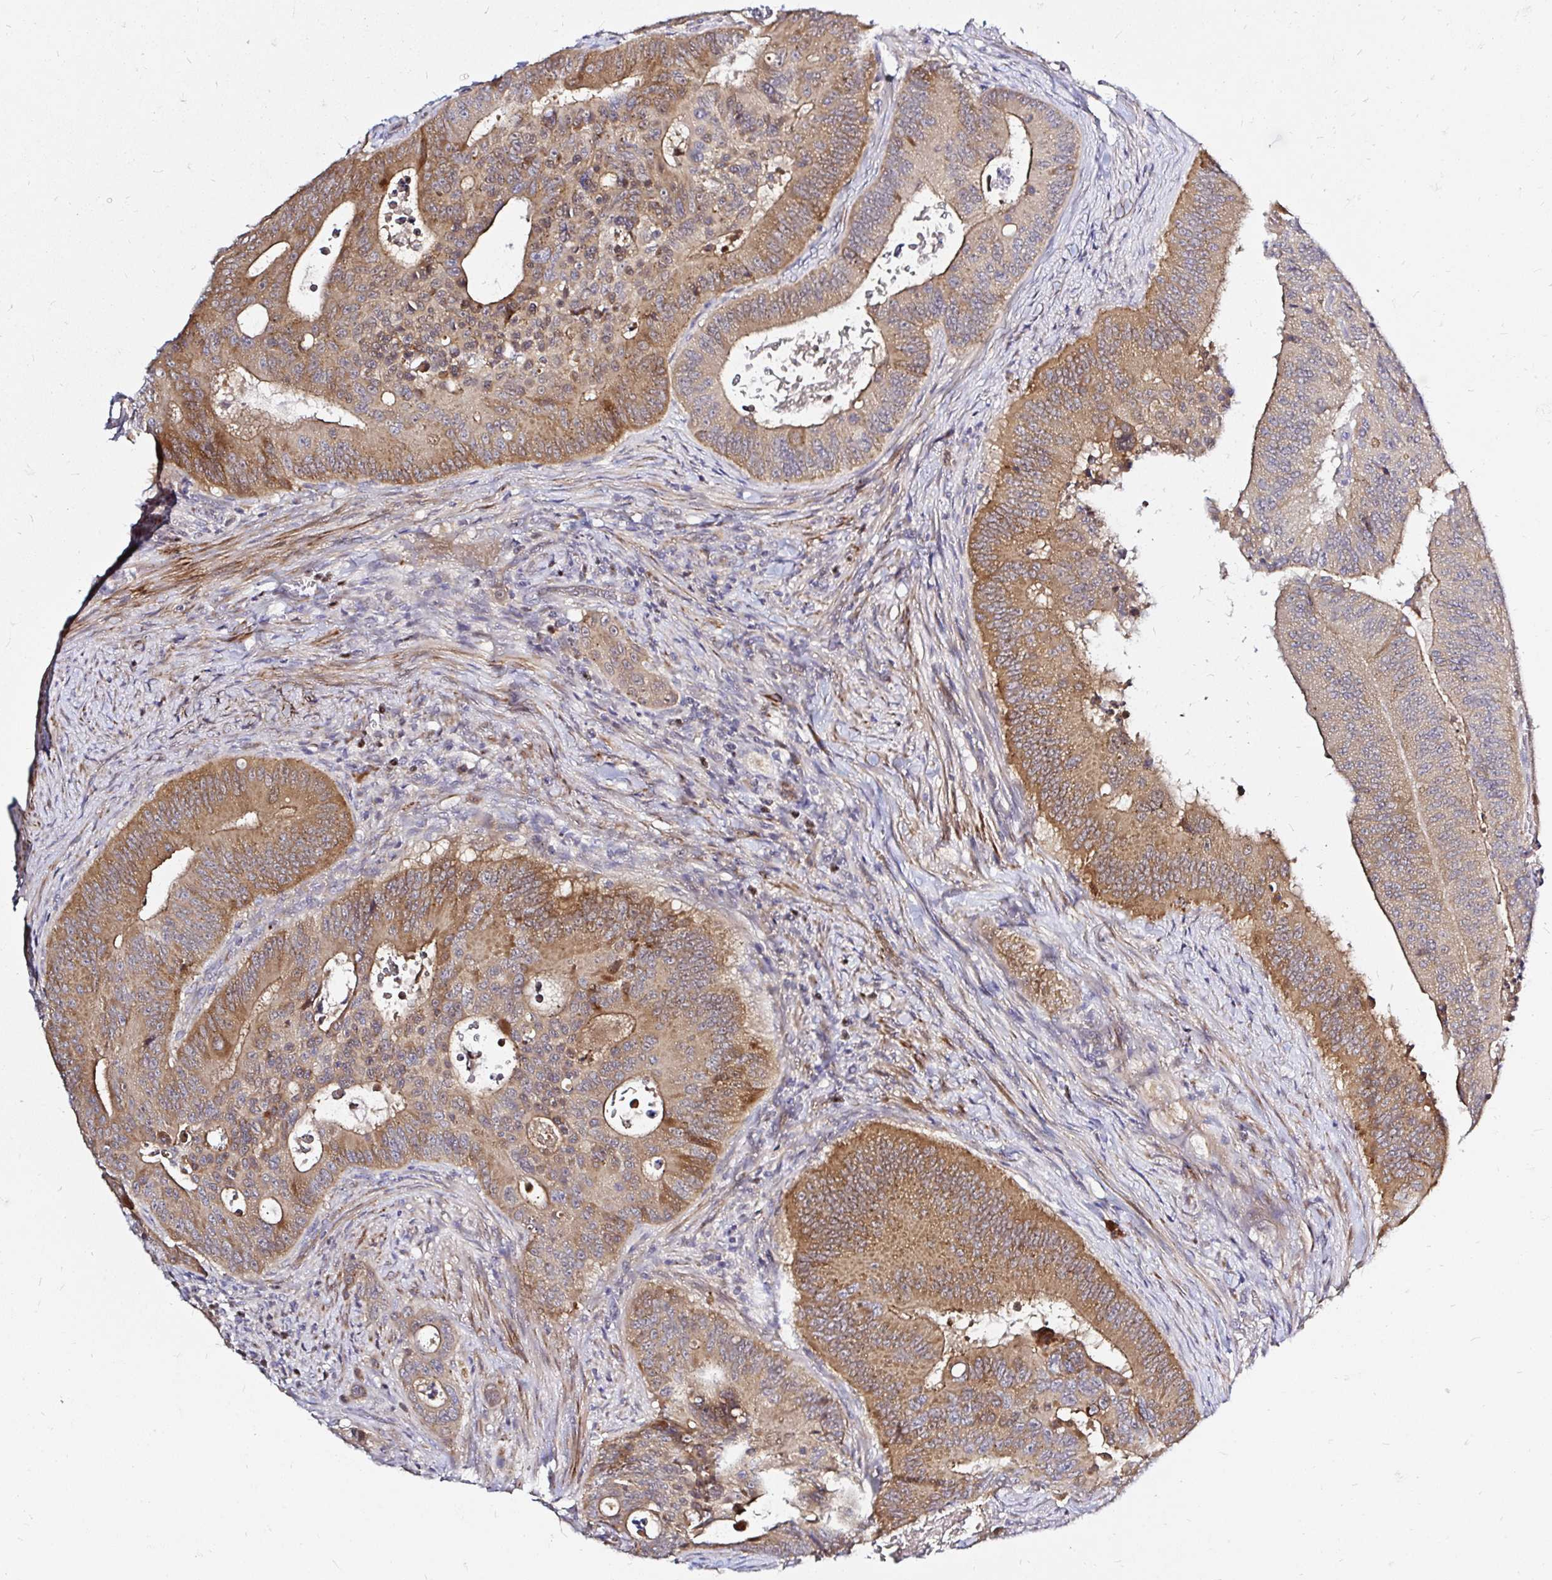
{"staining": {"intensity": "moderate", "quantity": ">75%", "location": "cytoplasmic/membranous"}, "tissue": "colorectal cancer", "cell_type": "Tumor cells", "image_type": "cancer", "snomed": [{"axis": "morphology", "description": "Adenocarcinoma, NOS"}, {"axis": "topography", "description": "Colon"}], "caption": "A photomicrograph of human colorectal adenocarcinoma stained for a protein demonstrates moderate cytoplasmic/membranous brown staining in tumor cells. The staining is performed using DAB brown chromogen to label protein expression. The nuclei are counter-stained blue using hematoxylin.", "gene": "ARHGEF37", "patient": {"sex": "male", "age": 62}}